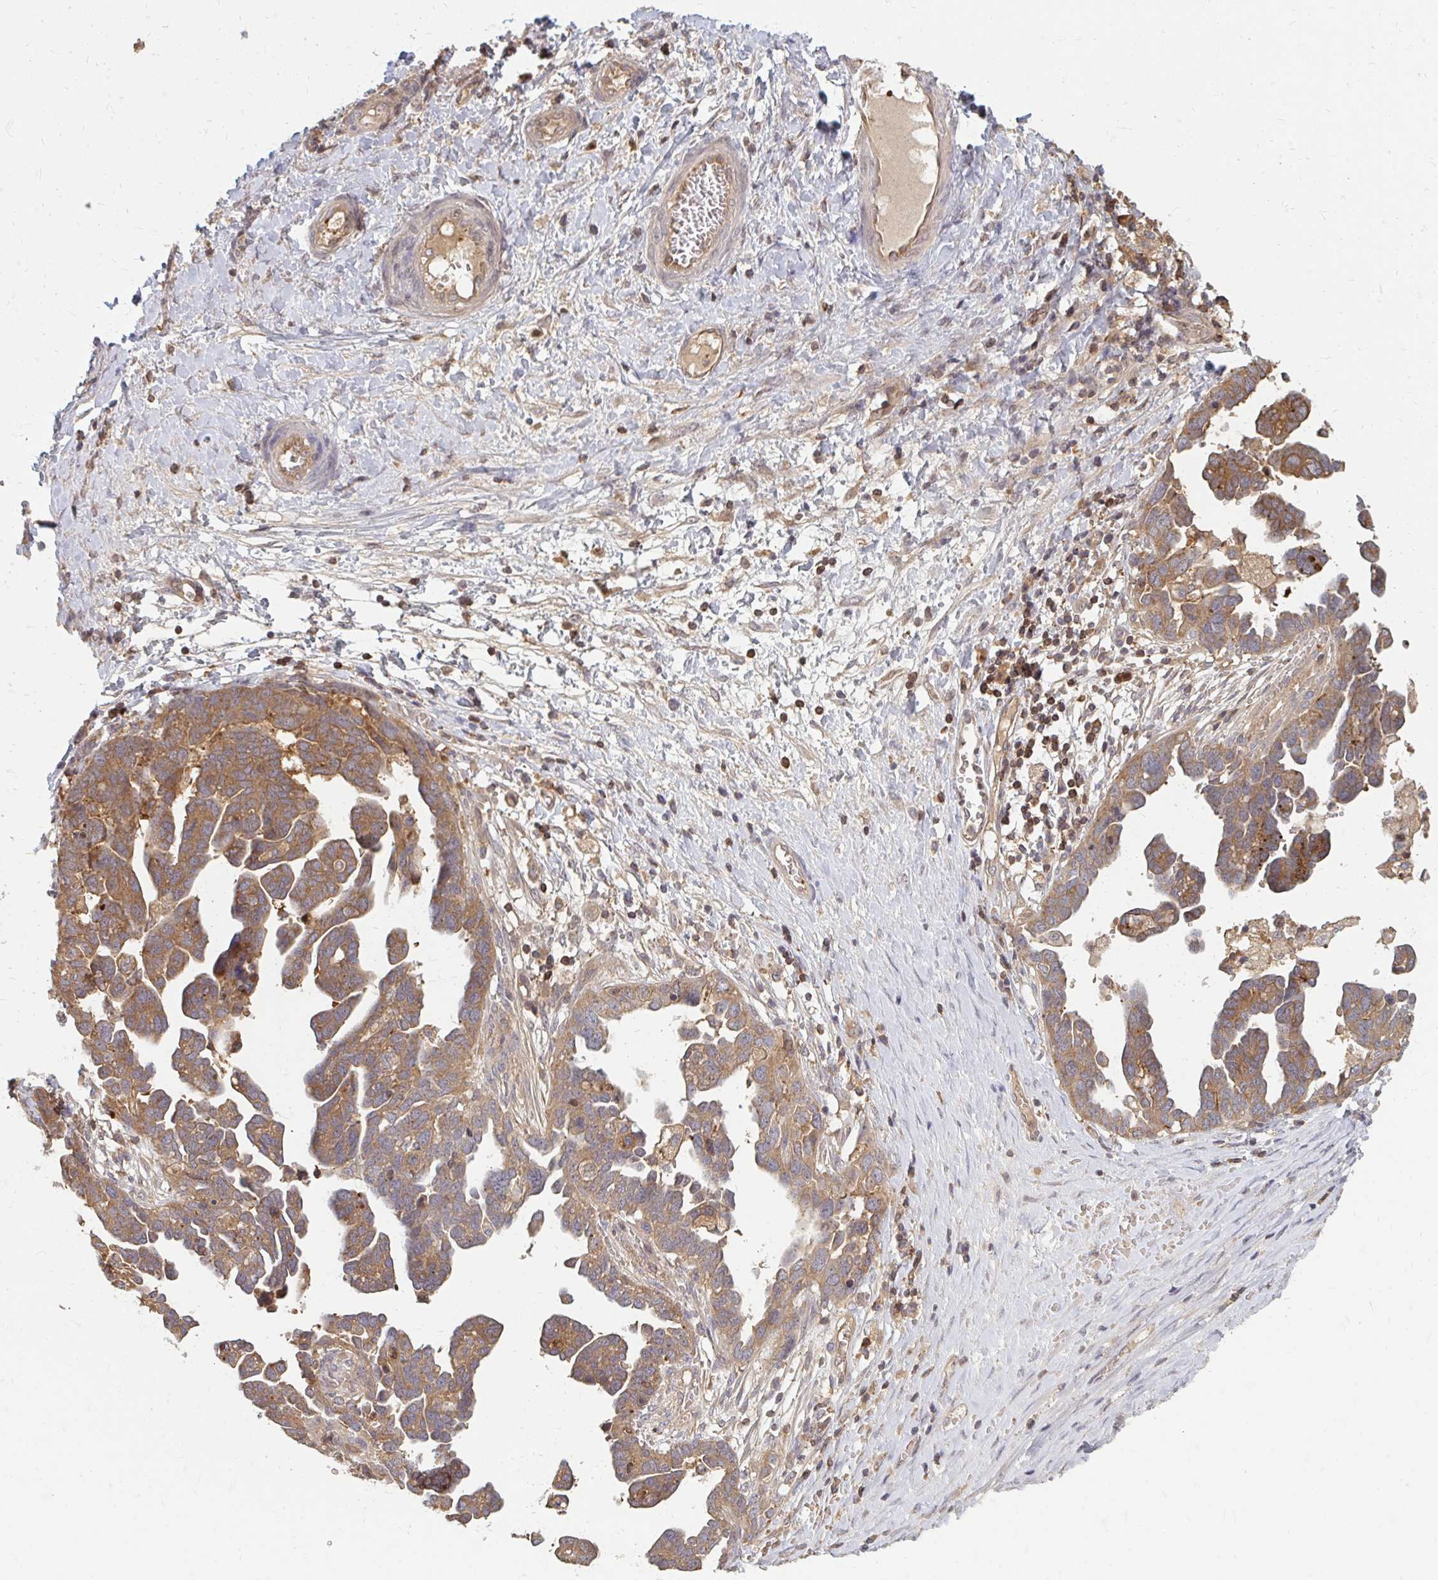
{"staining": {"intensity": "moderate", "quantity": ">75%", "location": "cytoplasmic/membranous"}, "tissue": "ovarian cancer", "cell_type": "Tumor cells", "image_type": "cancer", "snomed": [{"axis": "morphology", "description": "Cystadenocarcinoma, serous, NOS"}, {"axis": "topography", "description": "Ovary"}], "caption": "Serous cystadenocarcinoma (ovarian) stained for a protein (brown) demonstrates moderate cytoplasmic/membranous positive expression in about >75% of tumor cells.", "gene": "ZNF285", "patient": {"sex": "female", "age": 54}}